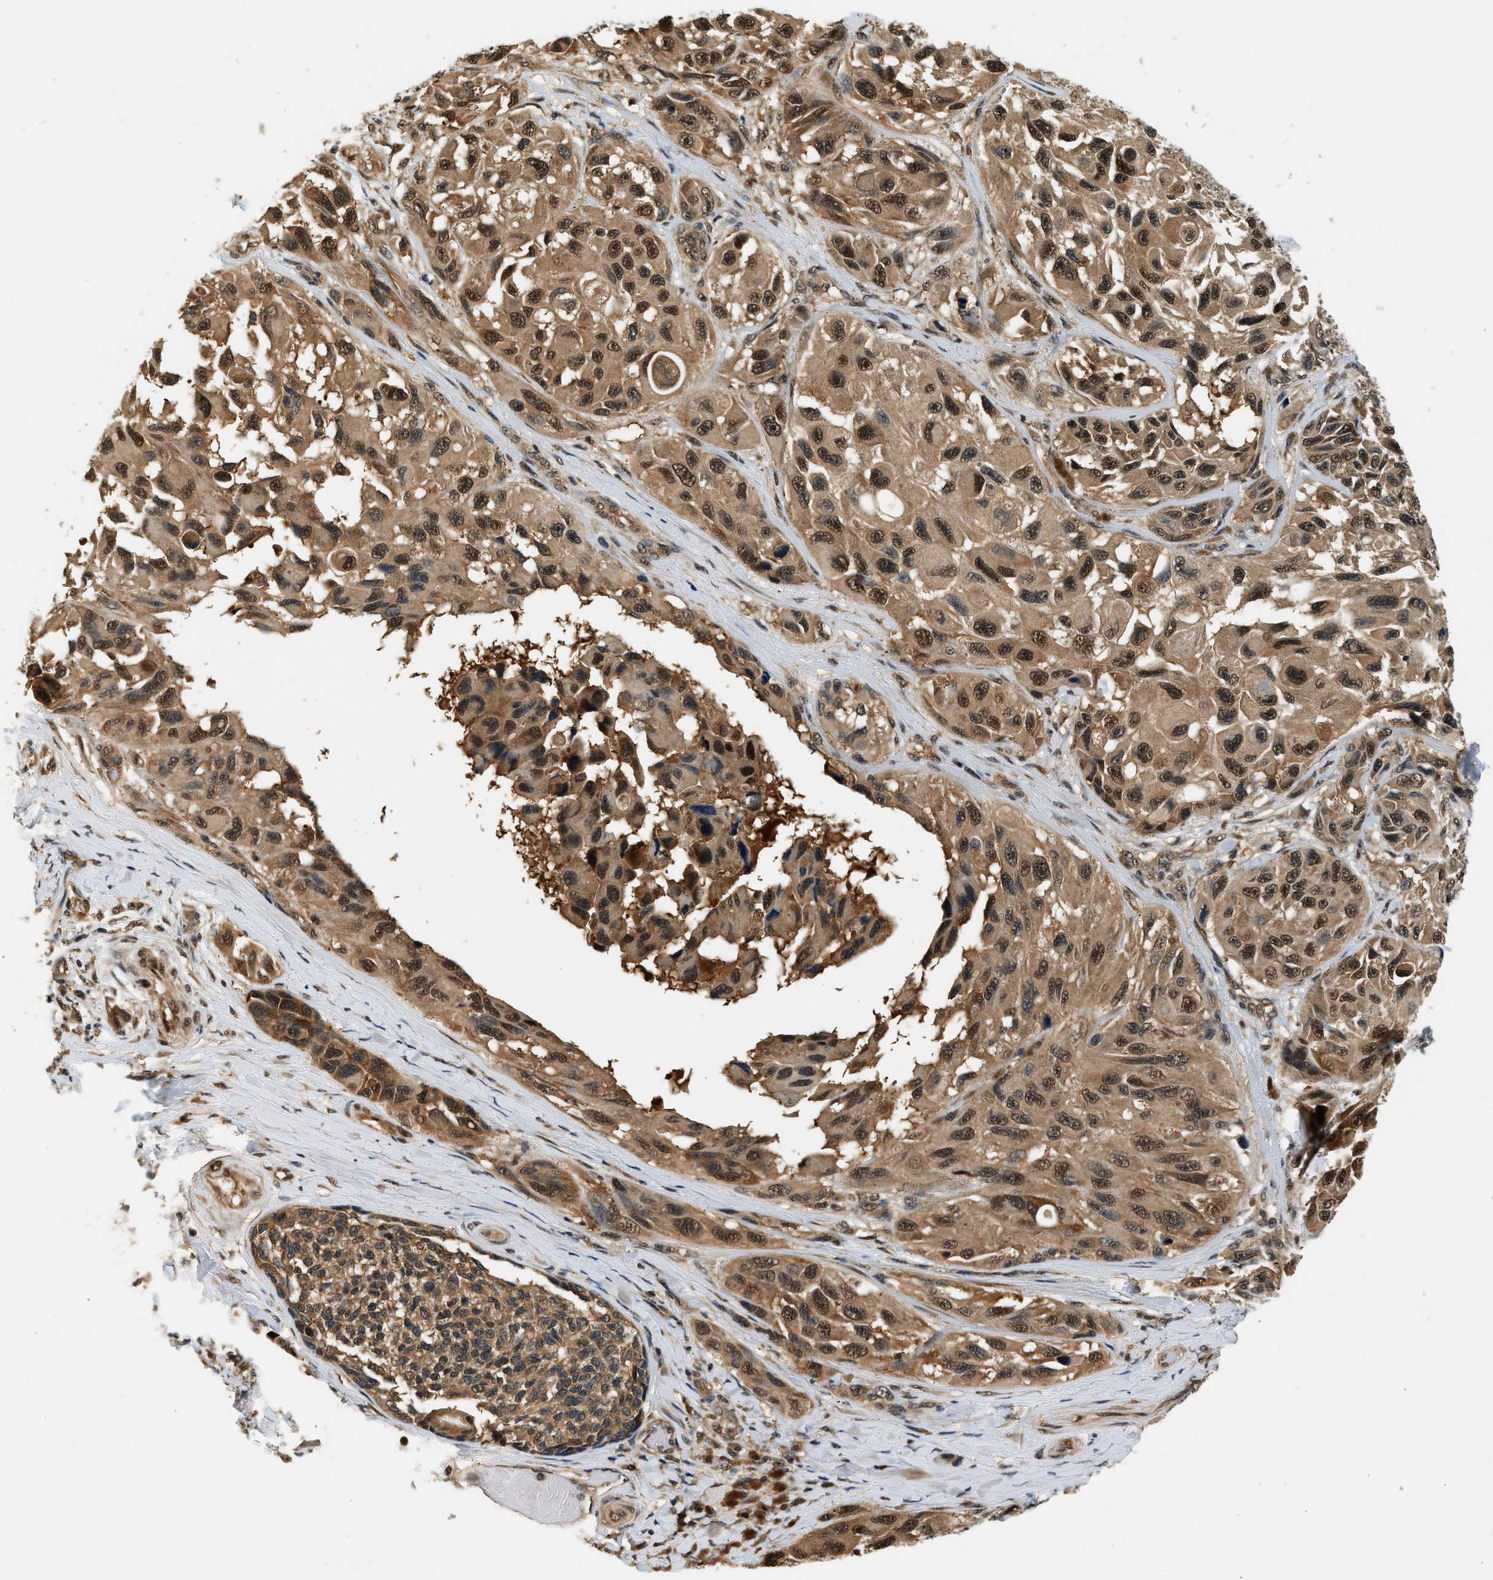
{"staining": {"intensity": "strong", "quantity": ">75%", "location": "cytoplasmic/membranous,nuclear"}, "tissue": "melanoma", "cell_type": "Tumor cells", "image_type": "cancer", "snomed": [{"axis": "morphology", "description": "Malignant melanoma, NOS"}, {"axis": "topography", "description": "Skin"}], "caption": "Protein analysis of malignant melanoma tissue displays strong cytoplasmic/membranous and nuclear expression in approximately >75% of tumor cells. The staining is performed using DAB brown chromogen to label protein expression. The nuclei are counter-stained blue using hematoxylin.", "gene": "PSMD3", "patient": {"sex": "female", "age": 73}}